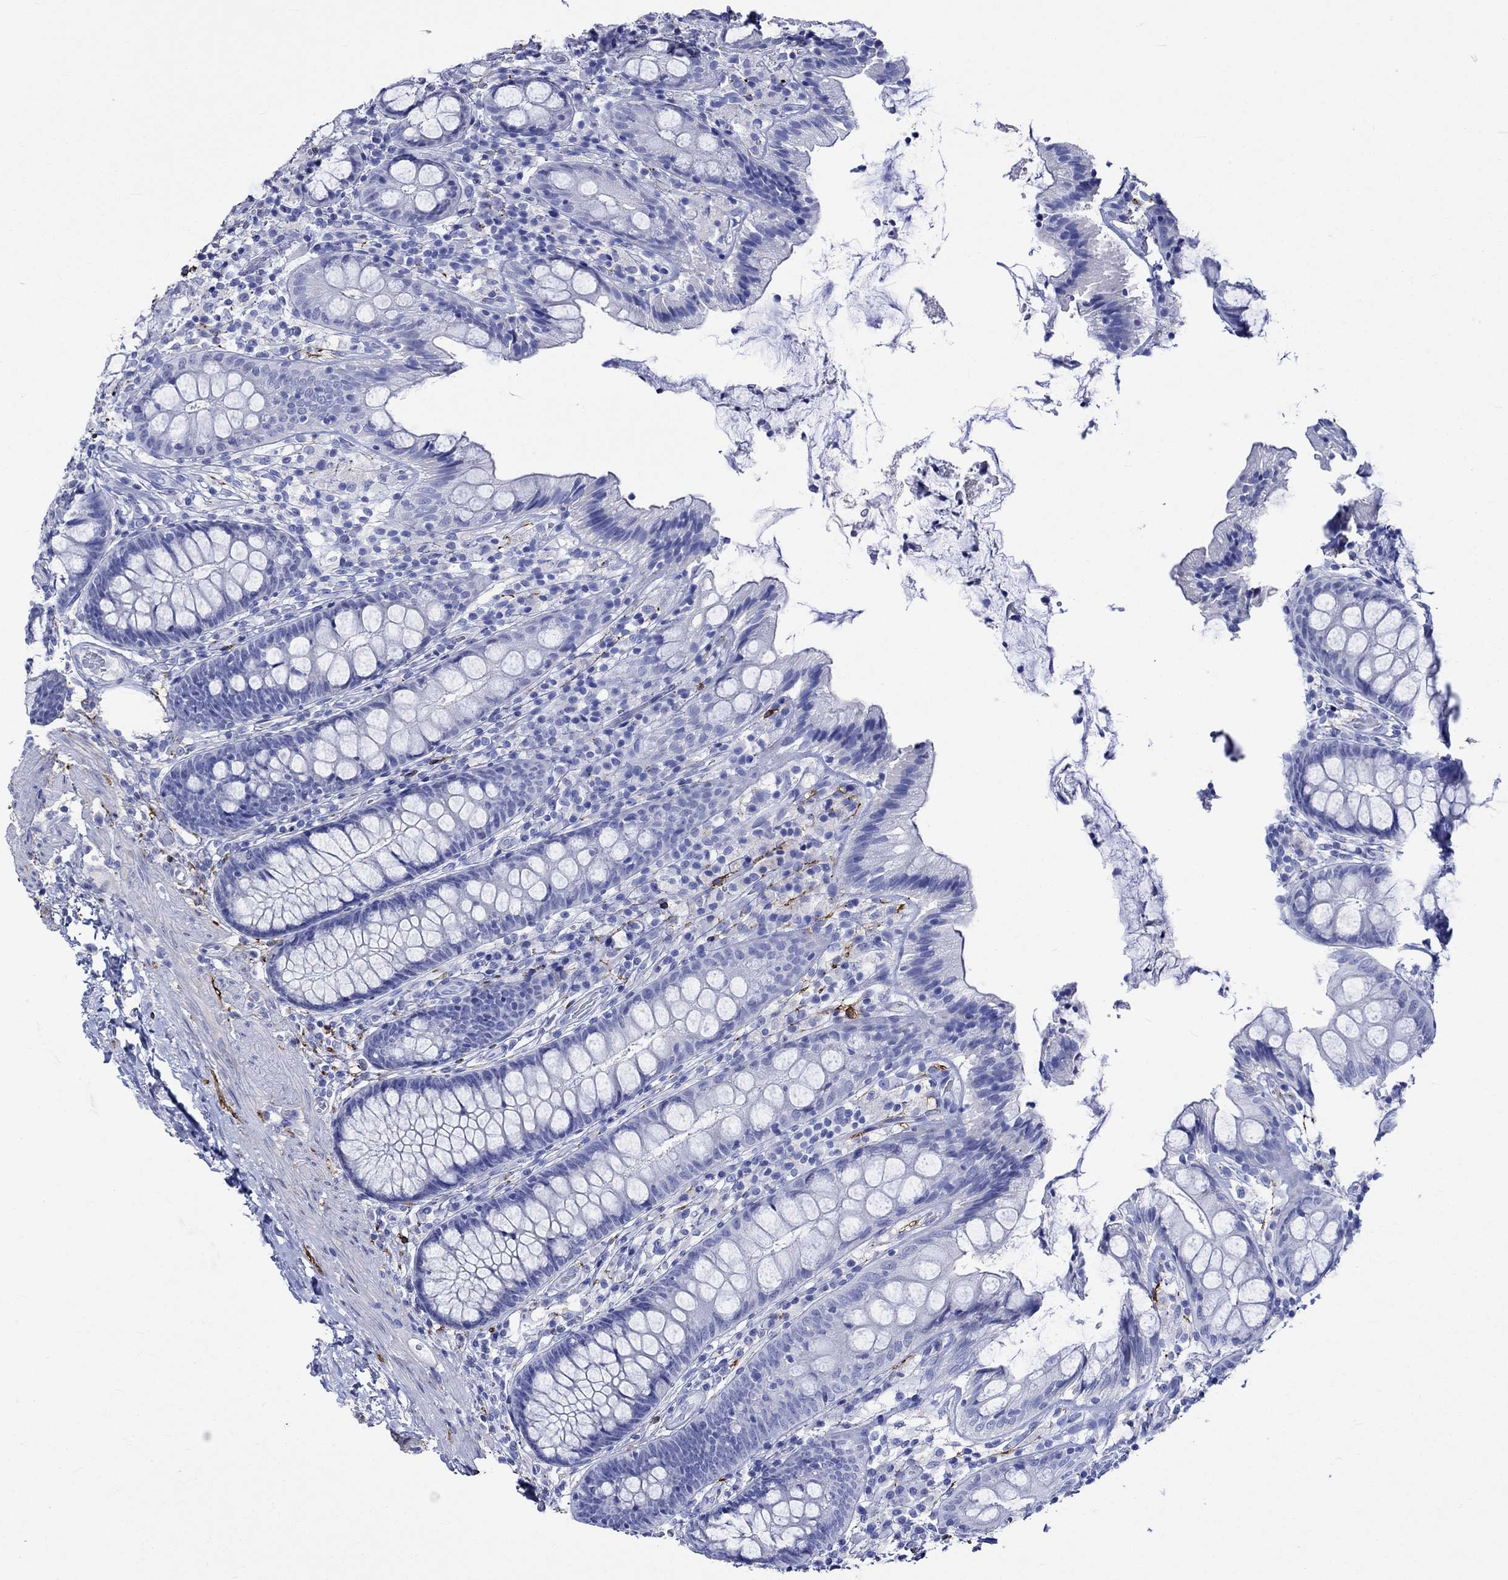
{"staining": {"intensity": "negative", "quantity": "none", "location": "none"}, "tissue": "colon", "cell_type": "Endothelial cells", "image_type": "normal", "snomed": [{"axis": "morphology", "description": "Normal tissue, NOS"}, {"axis": "topography", "description": "Colon"}], "caption": "Protein analysis of unremarkable colon reveals no significant positivity in endothelial cells. (Stains: DAB immunohistochemistry with hematoxylin counter stain, Microscopy: brightfield microscopy at high magnification).", "gene": "CRYAB", "patient": {"sex": "female", "age": 86}}